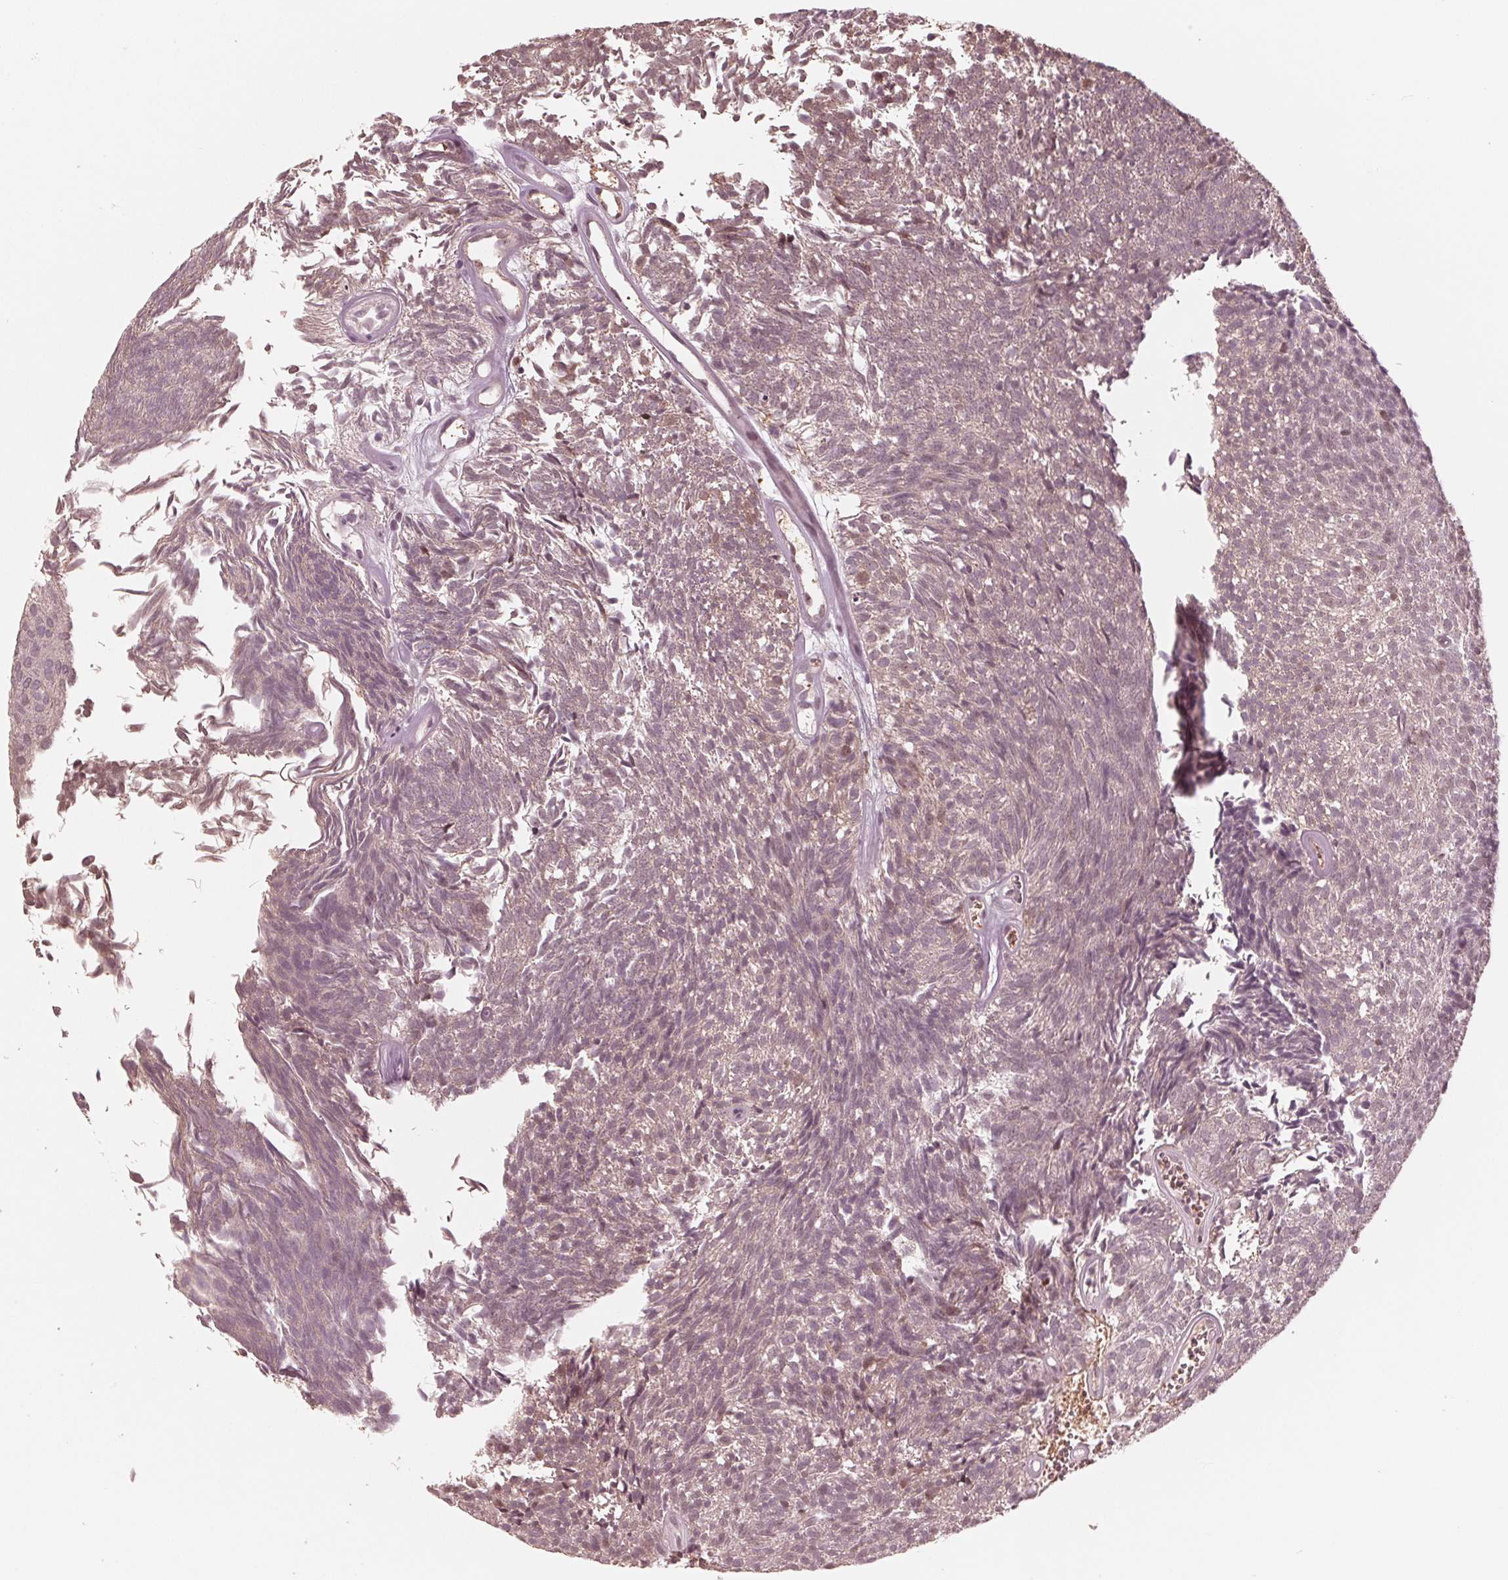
{"staining": {"intensity": "weak", "quantity": "<25%", "location": "nuclear"}, "tissue": "urothelial cancer", "cell_type": "Tumor cells", "image_type": "cancer", "snomed": [{"axis": "morphology", "description": "Urothelial carcinoma, Low grade"}, {"axis": "topography", "description": "Urinary bladder"}], "caption": "Histopathology image shows no significant protein positivity in tumor cells of urothelial carcinoma (low-grade). (DAB IHC, high magnification).", "gene": "HIRIP3", "patient": {"sex": "male", "age": 77}}